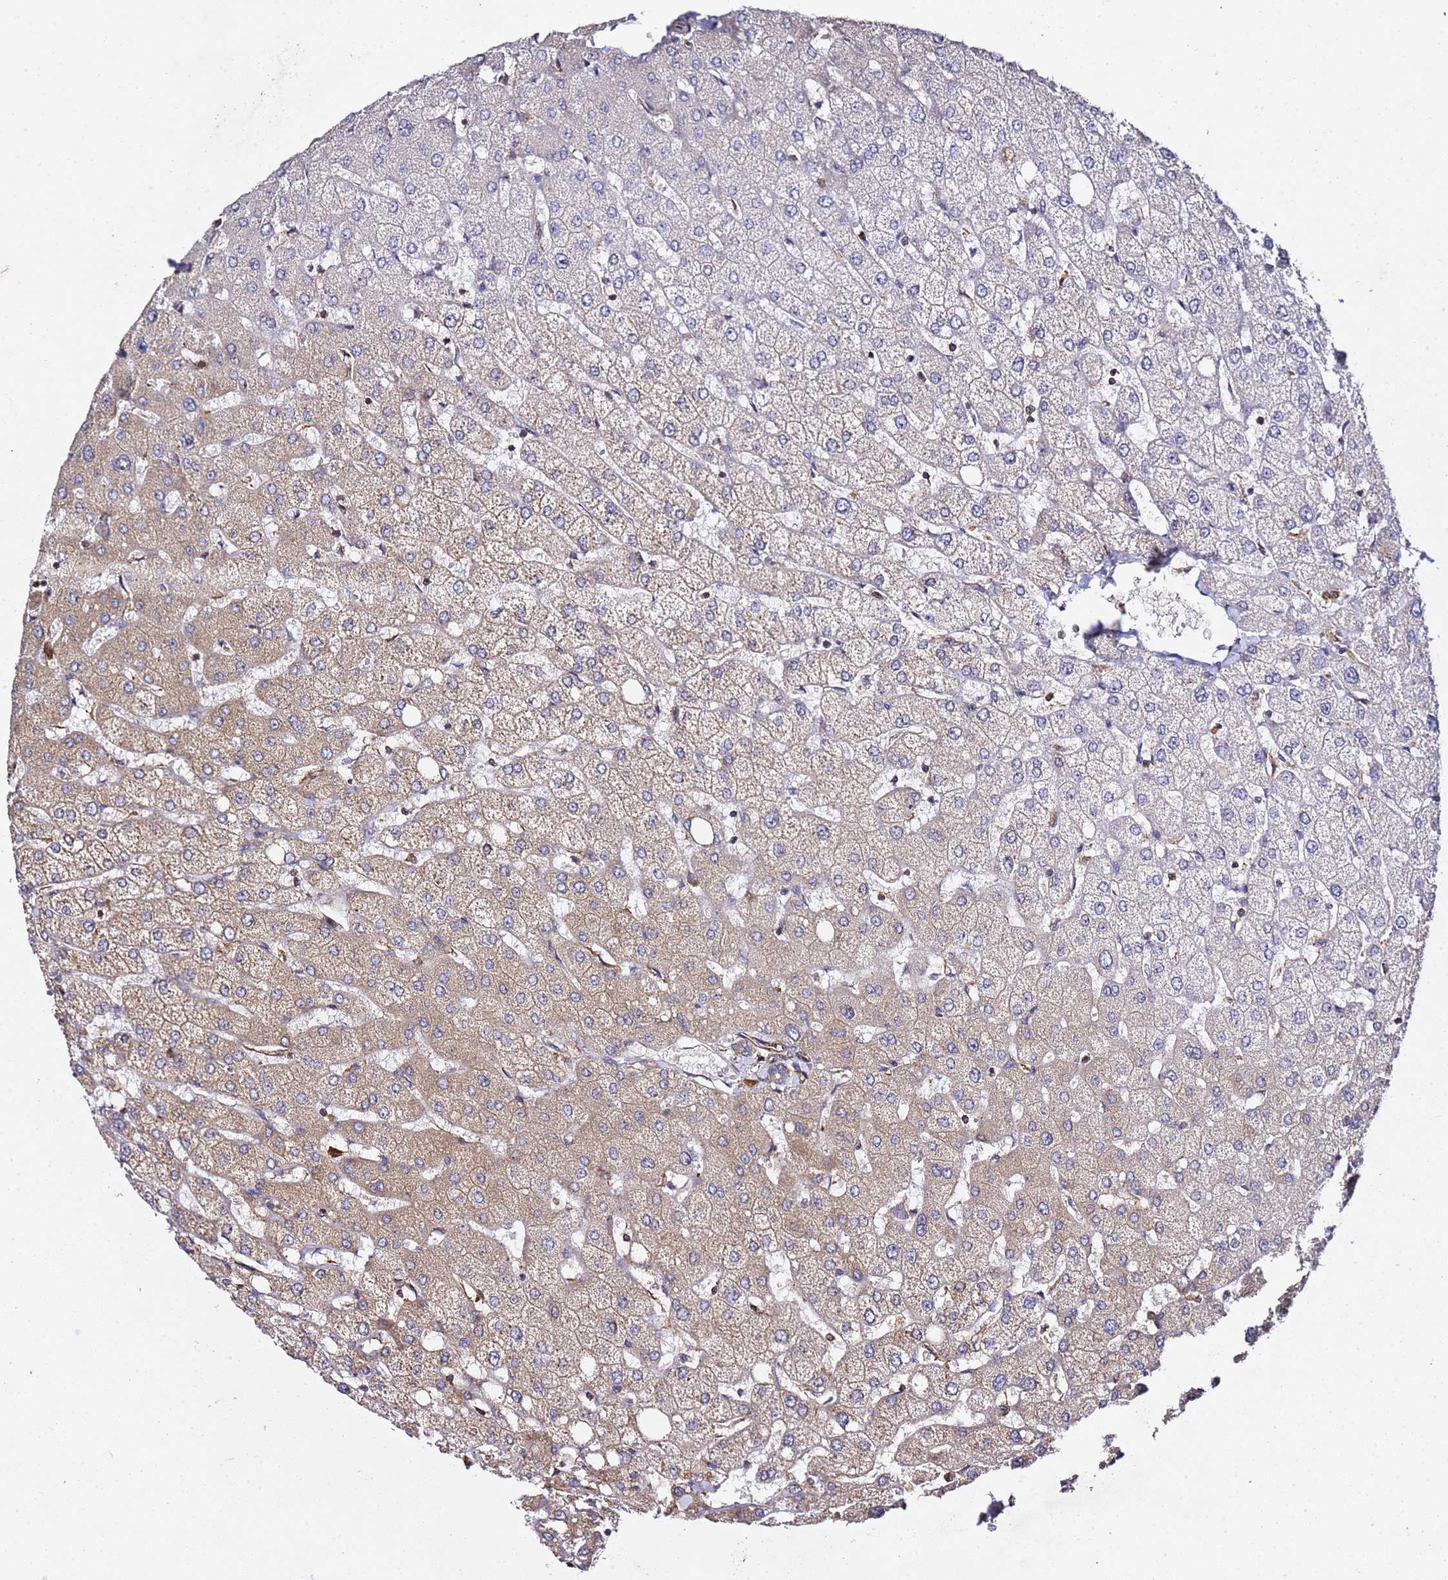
{"staining": {"intensity": "negative", "quantity": "none", "location": "none"}, "tissue": "liver", "cell_type": "Cholangiocytes", "image_type": "normal", "snomed": [{"axis": "morphology", "description": "Normal tissue, NOS"}, {"axis": "topography", "description": "Liver"}], "caption": "Immunohistochemical staining of normal human liver exhibits no significant positivity in cholangiocytes.", "gene": "TPST1", "patient": {"sex": "female", "age": 54}}